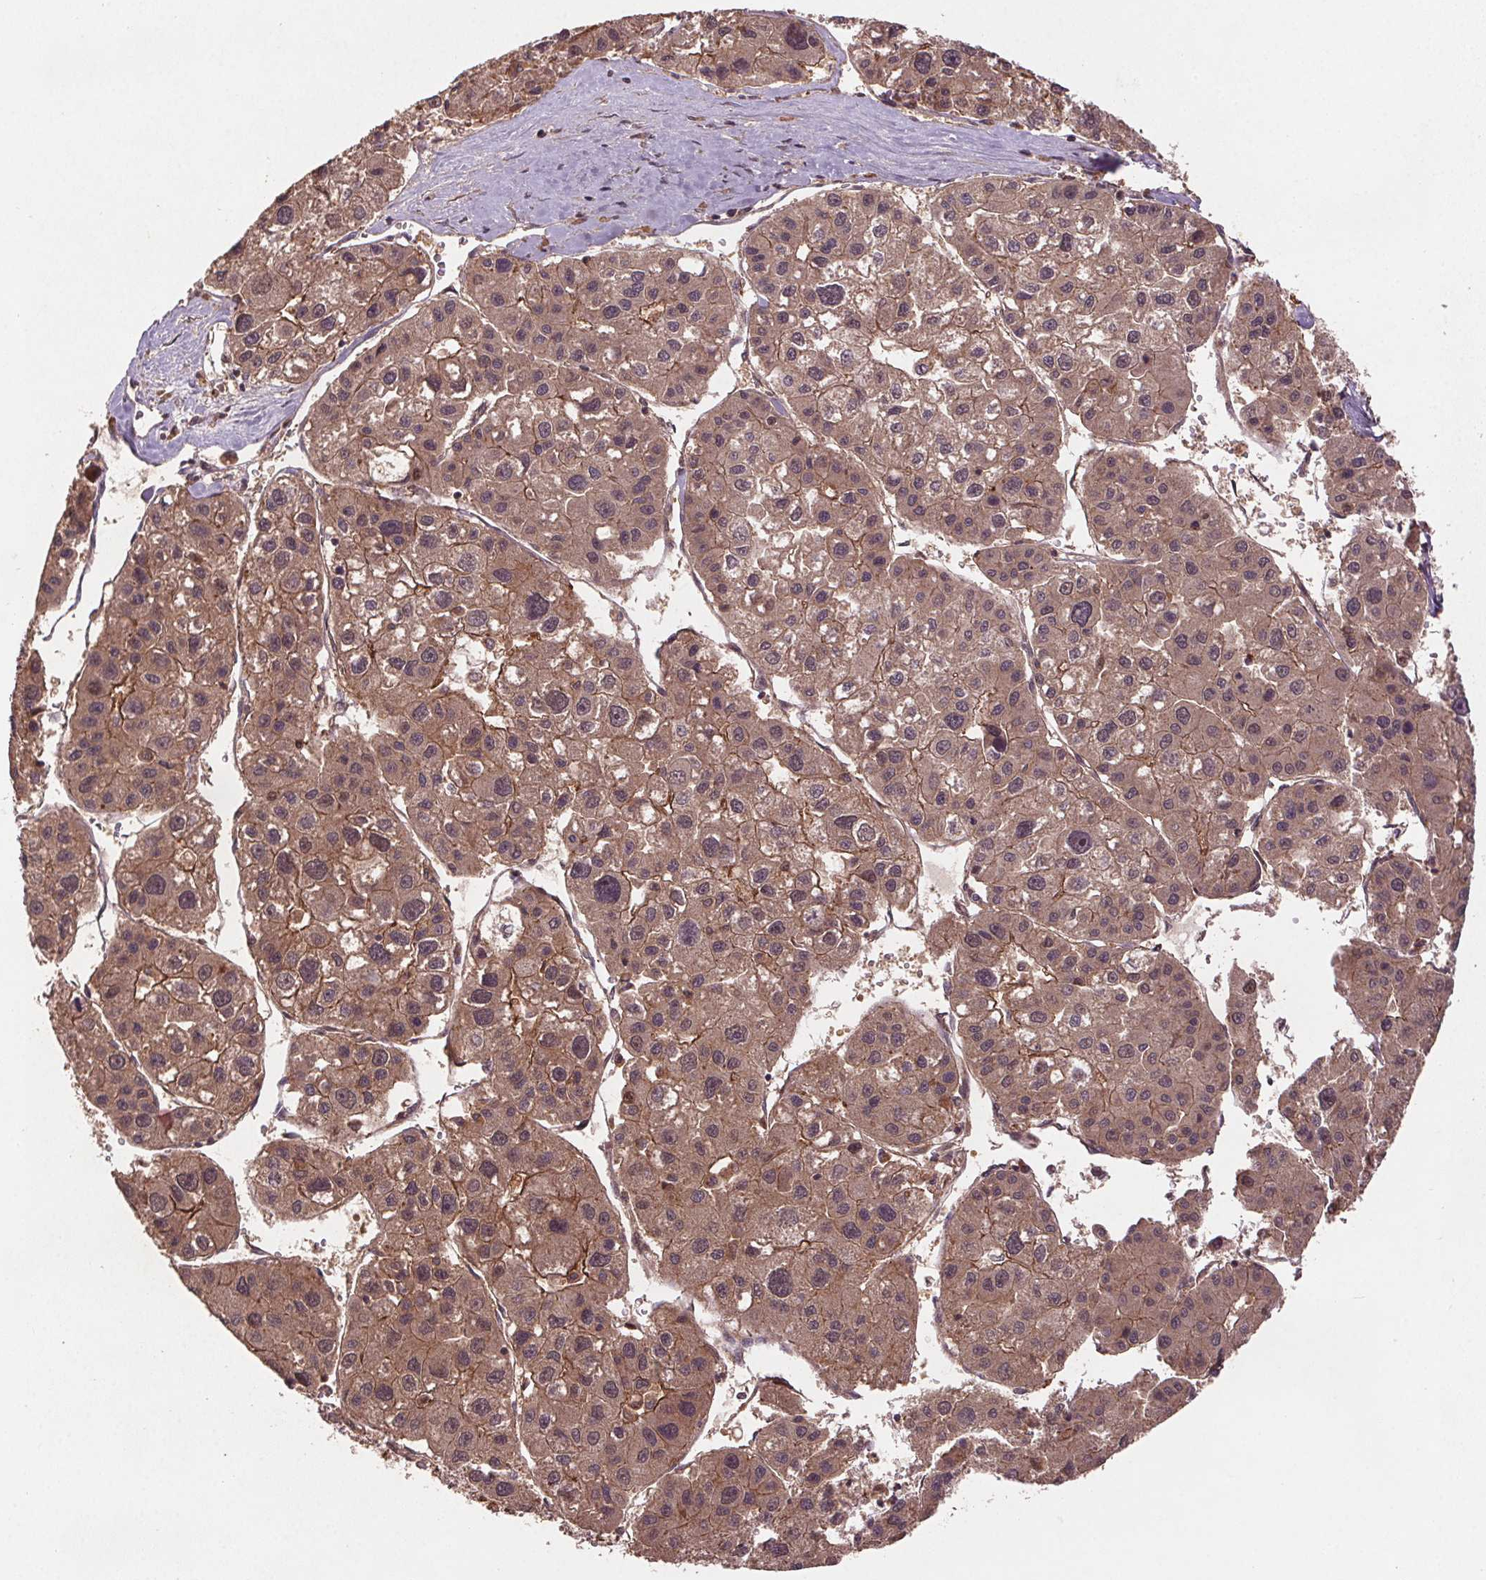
{"staining": {"intensity": "weak", "quantity": ">75%", "location": "cytoplasmic/membranous"}, "tissue": "liver cancer", "cell_type": "Tumor cells", "image_type": "cancer", "snomed": [{"axis": "morphology", "description": "Carcinoma, Hepatocellular, NOS"}, {"axis": "topography", "description": "Liver"}], "caption": "The photomicrograph demonstrates immunohistochemical staining of liver cancer (hepatocellular carcinoma). There is weak cytoplasmic/membranous expression is seen in about >75% of tumor cells.", "gene": "SEC14L2", "patient": {"sex": "male", "age": 73}}